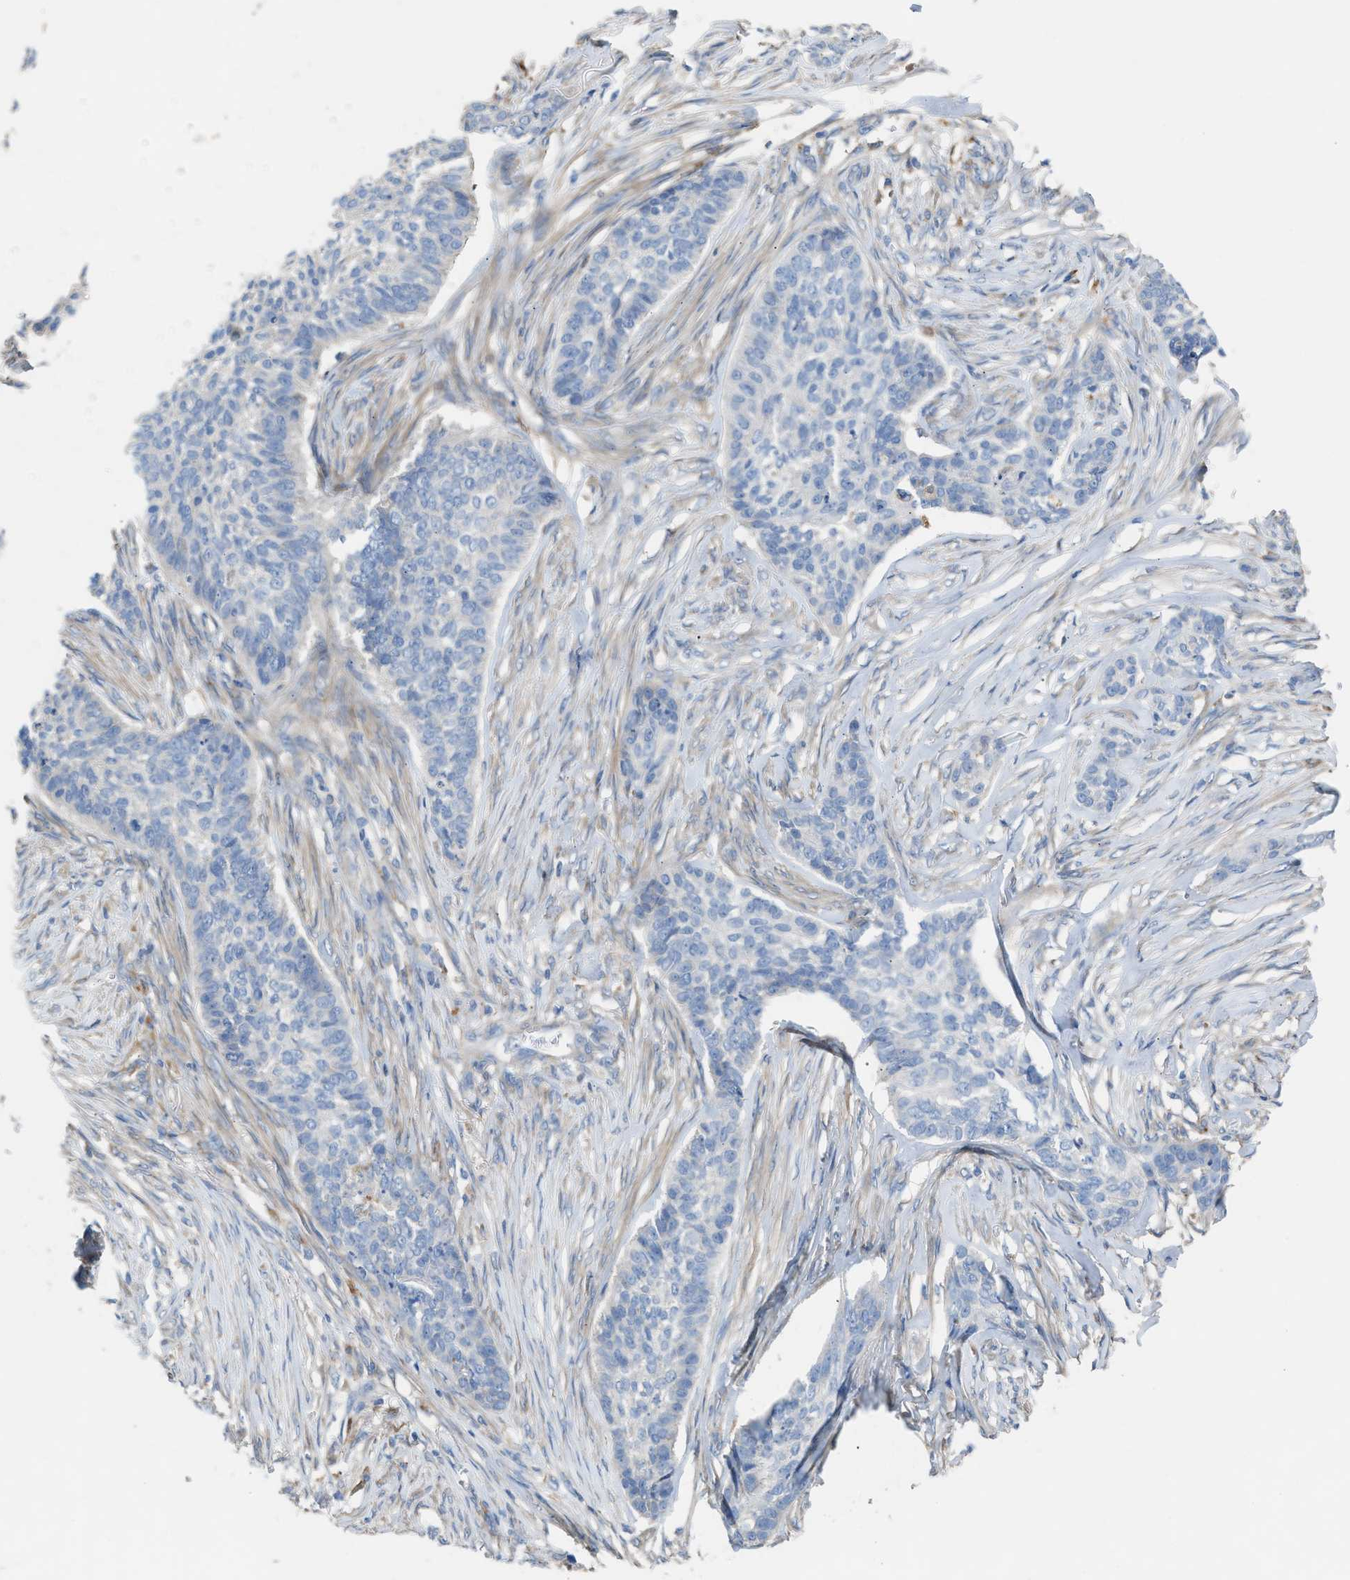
{"staining": {"intensity": "negative", "quantity": "none", "location": "none"}, "tissue": "skin cancer", "cell_type": "Tumor cells", "image_type": "cancer", "snomed": [{"axis": "morphology", "description": "Basal cell carcinoma"}, {"axis": "topography", "description": "Skin"}], "caption": "An image of skin cancer (basal cell carcinoma) stained for a protein exhibits no brown staining in tumor cells.", "gene": "AOAH", "patient": {"sex": "male", "age": 85}}